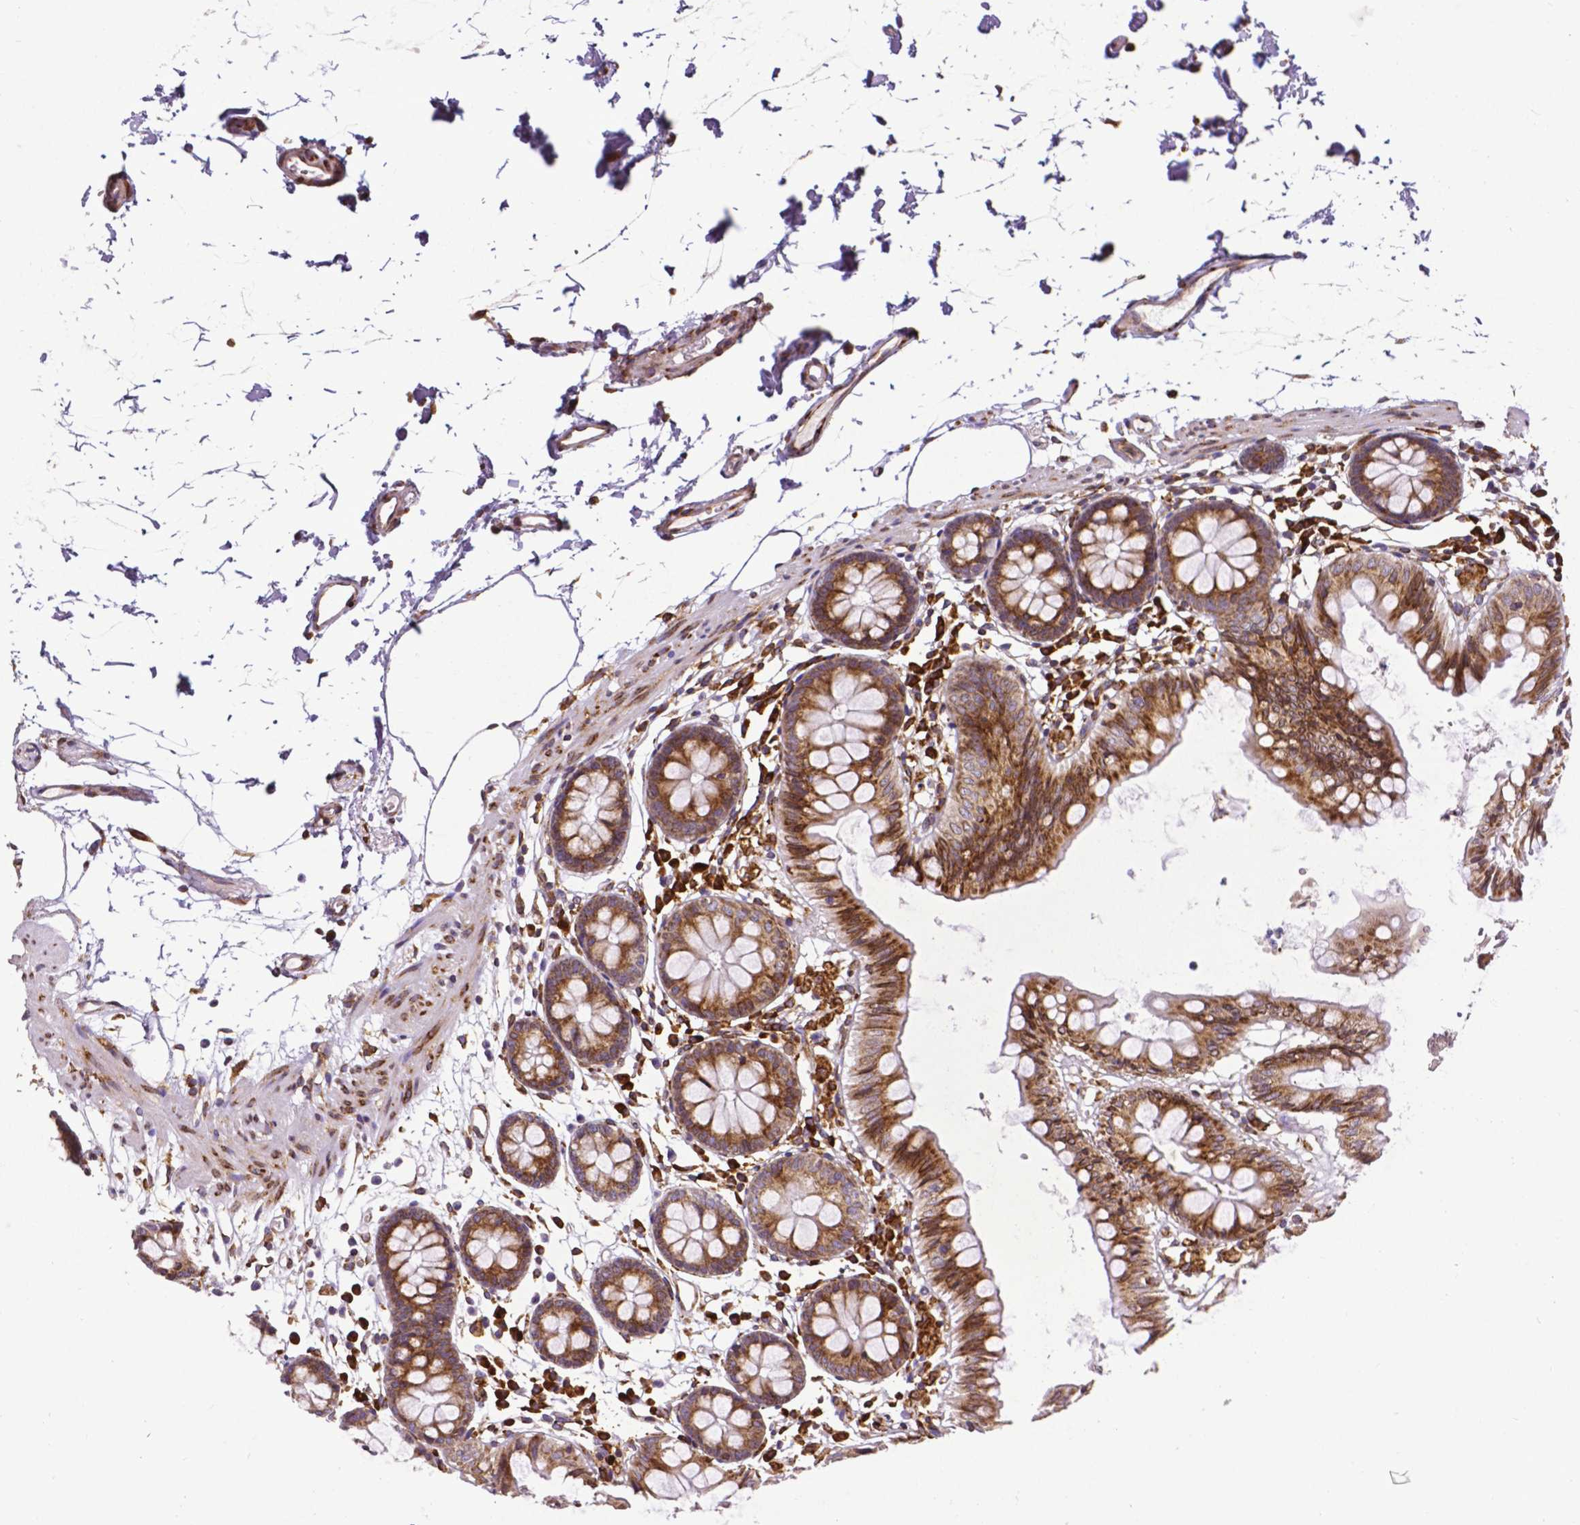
{"staining": {"intensity": "weak", "quantity": "25%-75%", "location": "cytoplasmic/membranous"}, "tissue": "colon", "cell_type": "Endothelial cells", "image_type": "normal", "snomed": [{"axis": "morphology", "description": "Normal tissue, NOS"}, {"axis": "topography", "description": "Colon"}], "caption": "IHC (DAB) staining of unremarkable human colon demonstrates weak cytoplasmic/membranous protein staining in about 25%-75% of endothelial cells. Using DAB (3,3'-diaminobenzidine) (brown) and hematoxylin (blue) stains, captured at high magnification using brightfield microscopy.", "gene": "MTDH", "patient": {"sex": "female", "age": 84}}